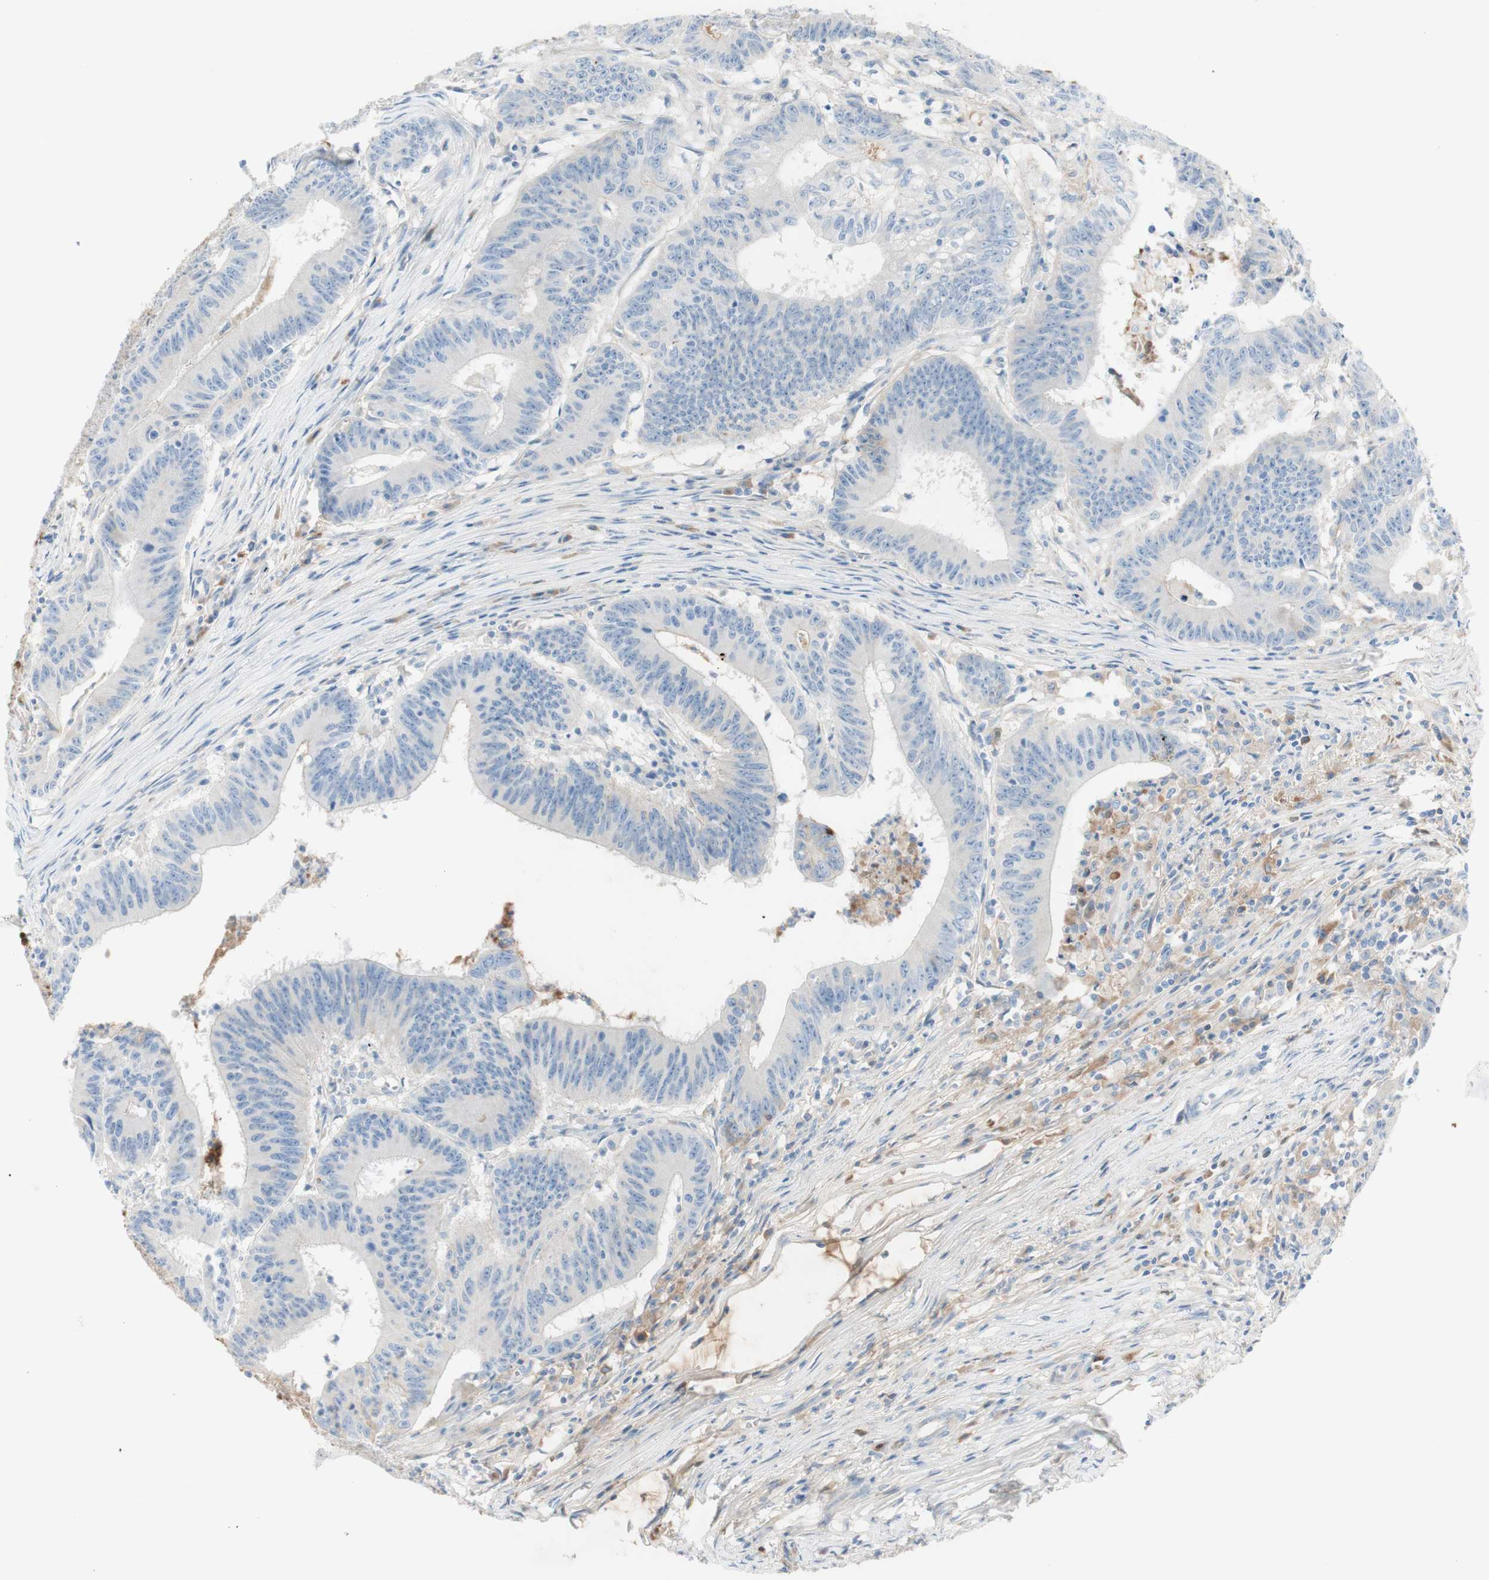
{"staining": {"intensity": "negative", "quantity": "none", "location": "none"}, "tissue": "colorectal cancer", "cell_type": "Tumor cells", "image_type": "cancer", "snomed": [{"axis": "morphology", "description": "Adenocarcinoma, NOS"}, {"axis": "topography", "description": "Colon"}], "caption": "The histopathology image demonstrates no significant expression in tumor cells of colorectal cancer.", "gene": "KNG1", "patient": {"sex": "male", "age": 45}}